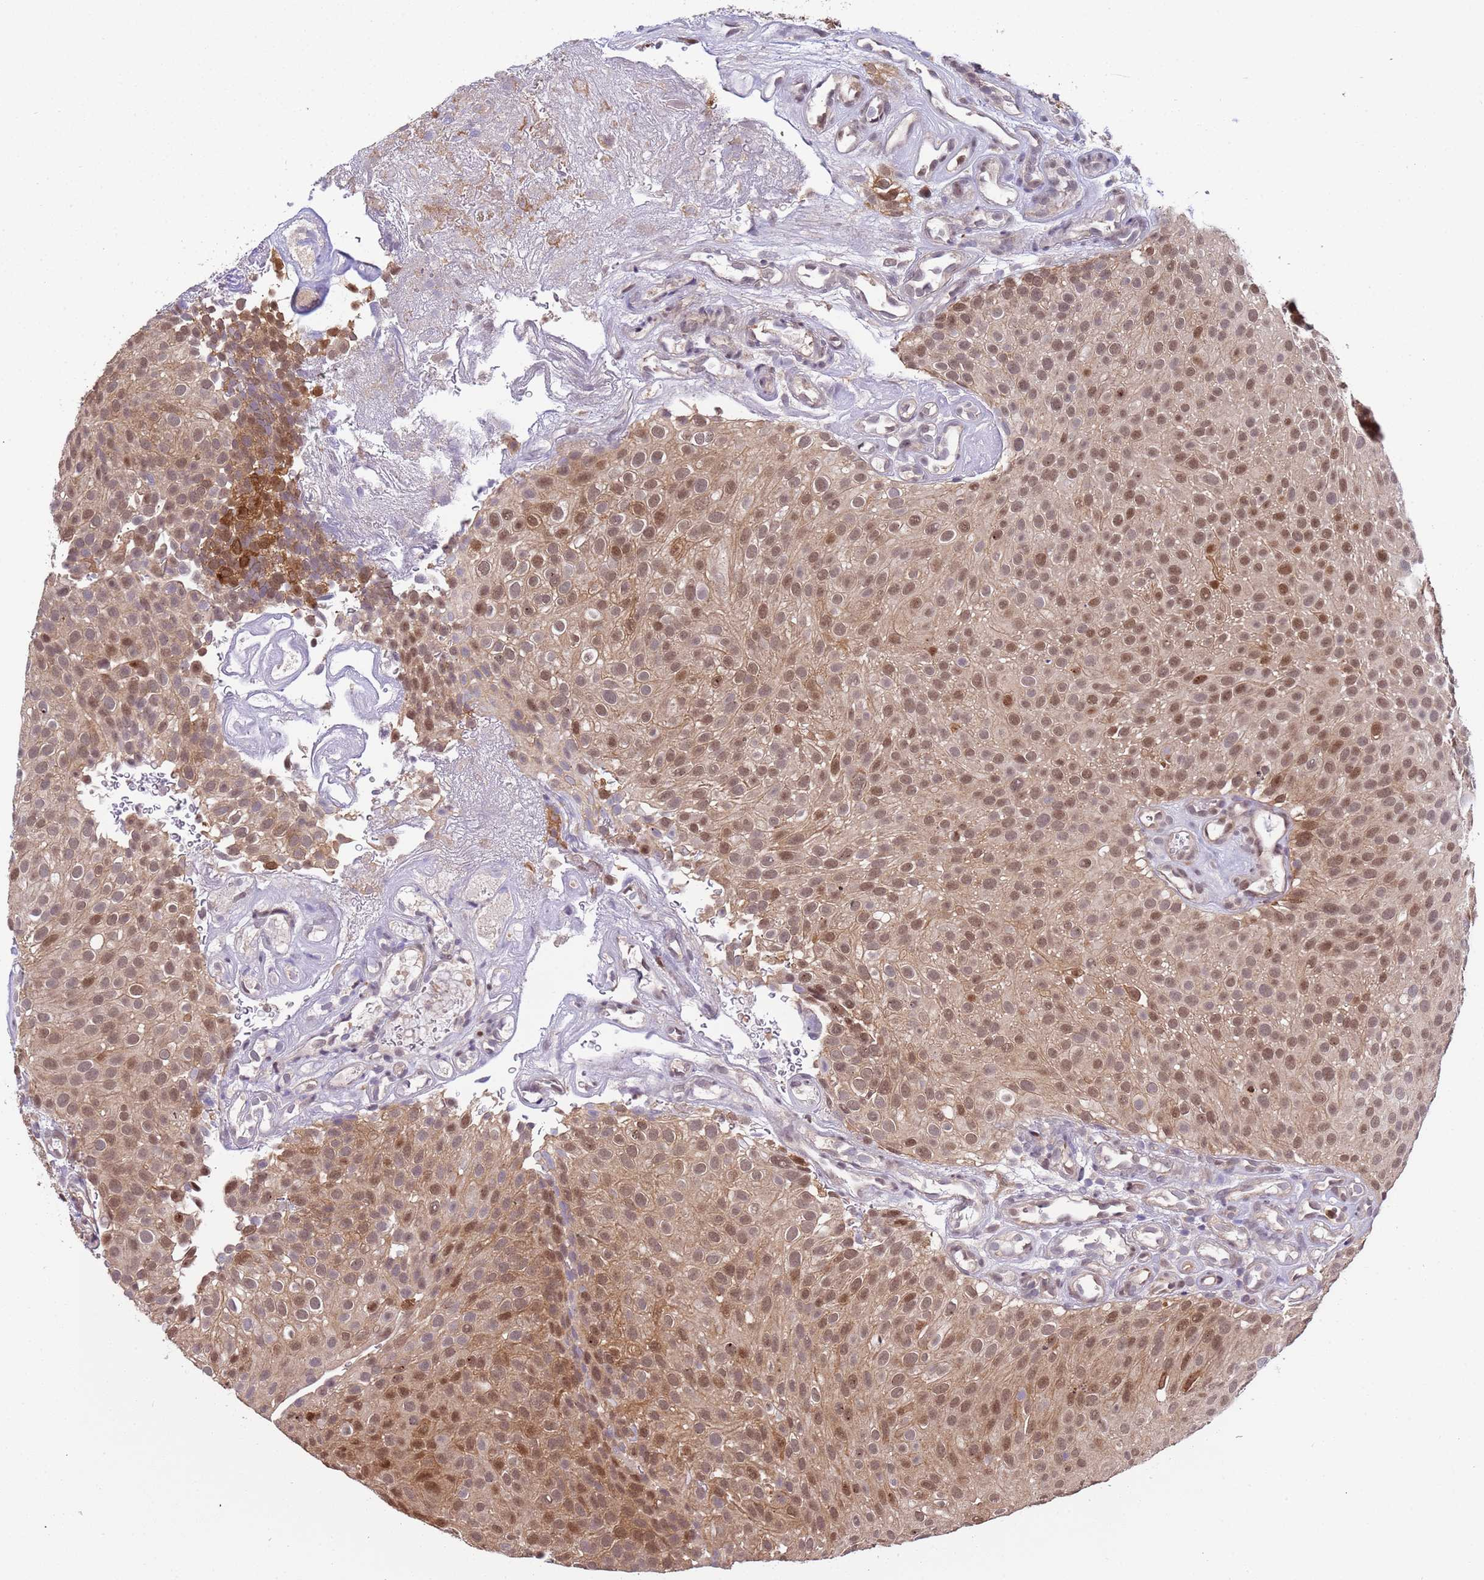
{"staining": {"intensity": "moderate", "quantity": ">75%", "location": "nuclear"}, "tissue": "urothelial cancer", "cell_type": "Tumor cells", "image_type": "cancer", "snomed": [{"axis": "morphology", "description": "Urothelial carcinoma, Low grade"}, {"axis": "topography", "description": "Urinary bladder"}], "caption": "Immunohistochemistry (IHC) staining of urothelial carcinoma (low-grade), which demonstrates medium levels of moderate nuclear staining in approximately >75% of tumor cells indicating moderate nuclear protein positivity. The staining was performed using DAB (3,3'-diaminobenzidine) (brown) for protein detection and nuclei were counterstained in hematoxylin (blue).", "gene": "ZBTB5", "patient": {"sex": "male", "age": 78}}